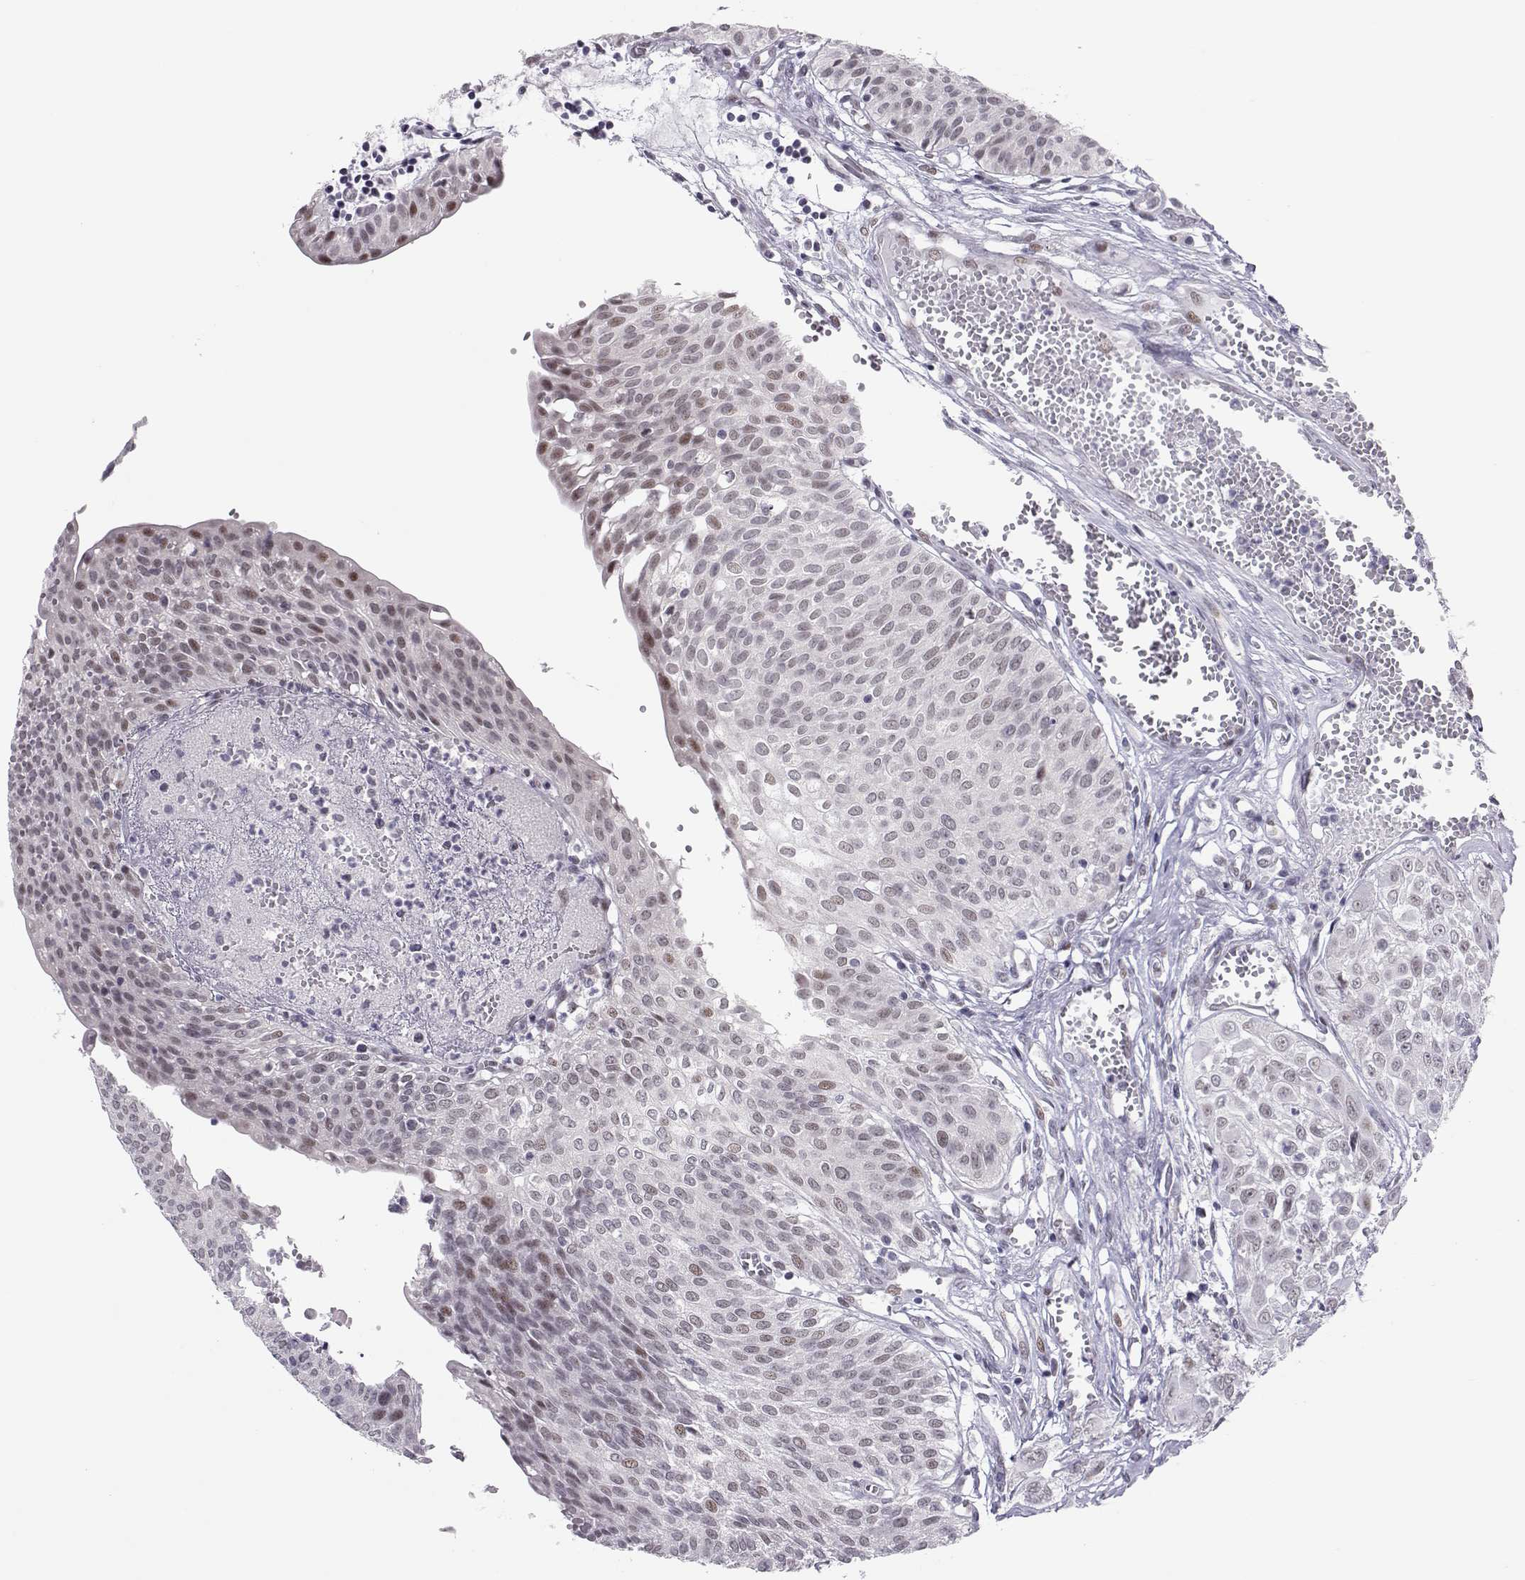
{"staining": {"intensity": "weak", "quantity": "<25%", "location": "nuclear"}, "tissue": "urothelial cancer", "cell_type": "Tumor cells", "image_type": "cancer", "snomed": [{"axis": "morphology", "description": "Urothelial carcinoma, High grade"}, {"axis": "topography", "description": "Urinary bladder"}], "caption": "This micrograph is of urothelial cancer stained with IHC to label a protein in brown with the nuclei are counter-stained blue. There is no positivity in tumor cells. Nuclei are stained in blue.", "gene": "SIX6", "patient": {"sex": "male", "age": 57}}